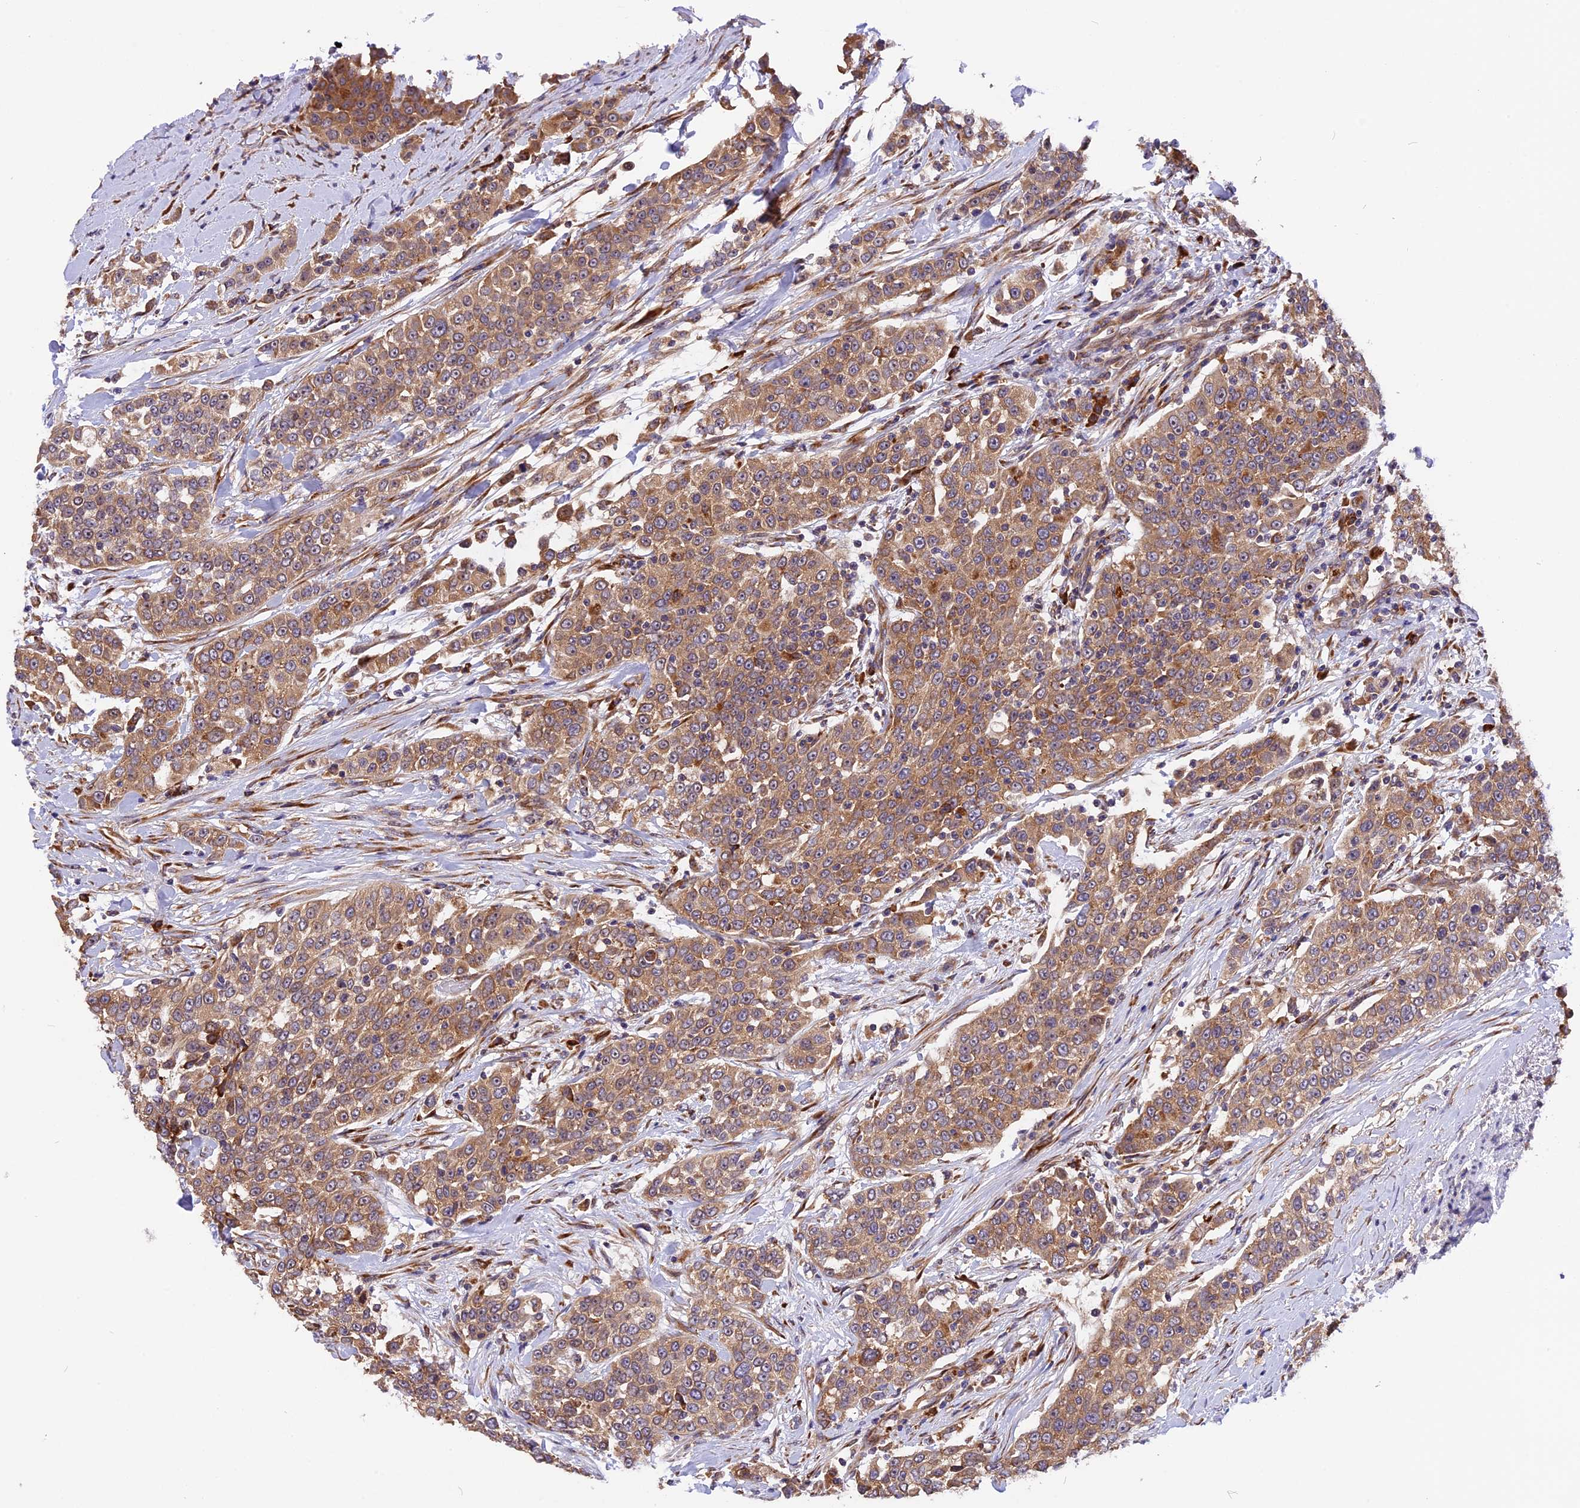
{"staining": {"intensity": "moderate", "quantity": ">75%", "location": "cytoplasmic/membranous"}, "tissue": "urothelial cancer", "cell_type": "Tumor cells", "image_type": "cancer", "snomed": [{"axis": "morphology", "description": "Urothelial carcinoma, High grade"}, {"axis": "topography", "description": "Urinary bladder"}], "caption": "DAB immunohistochemical staining of human high-grade urothelial carcinoma demonstrates moderate cytoplasmic/membranous protein expression in about >75% of tumor cells.", "gene": "GNPTAB", "patient": {"sex": "female", "age": 80}}